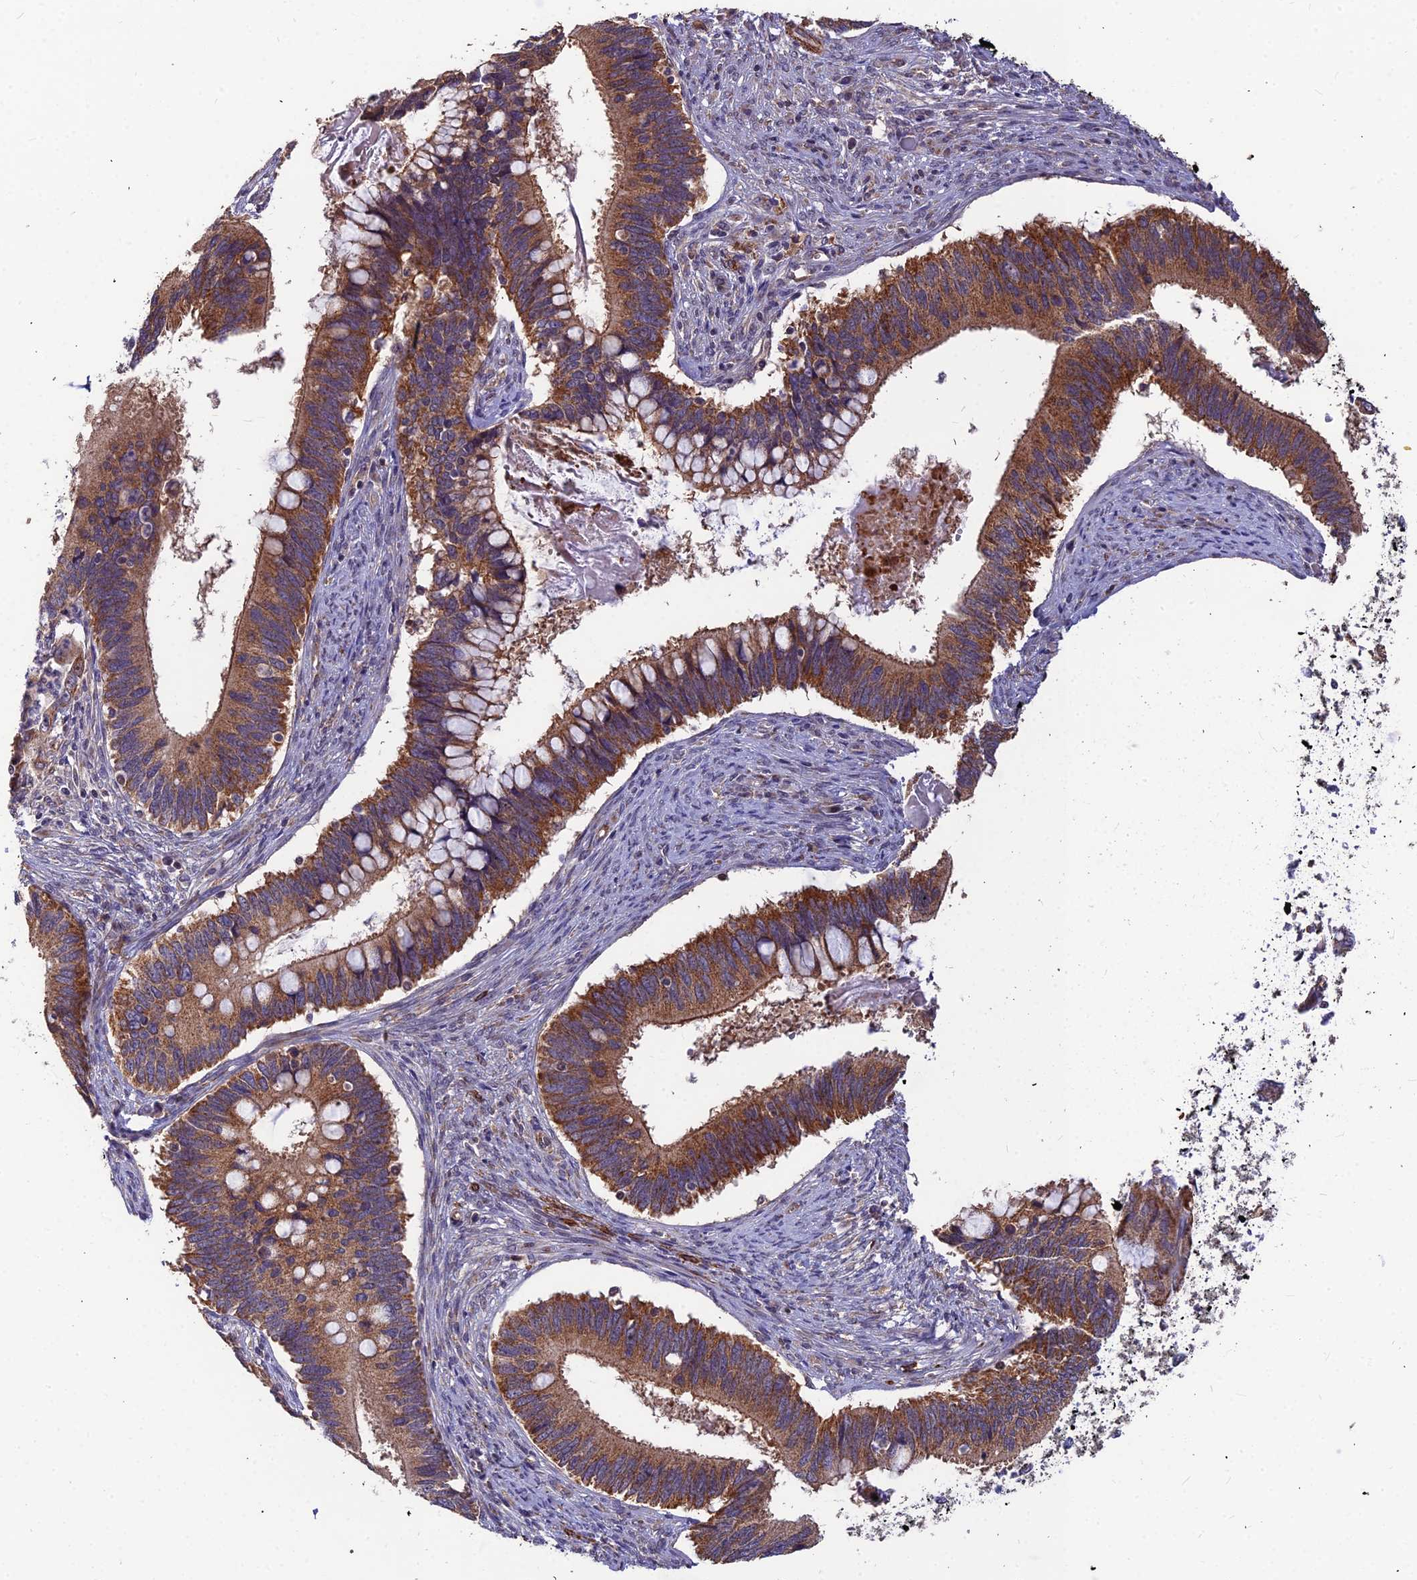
{"staining": {"intensity": "moderate", "quantity": ">75%", "location": "cytoplasmic/membranous"}, "tissue": "cervical cancer", "cell_type": "Tumor cells", "image_type": "cancer", "snomed": [{"axis": "morphology", "description": "Adenocarcinoma, NOS"}, {"axis": "topography", "description": "Cervix"}], "caption": "Human cervical cancer stained with a protein marker exhibits moderate staining in tumor cells.", "gene": "LEKR1", "patient": {"sex": "female", "age": 42}}